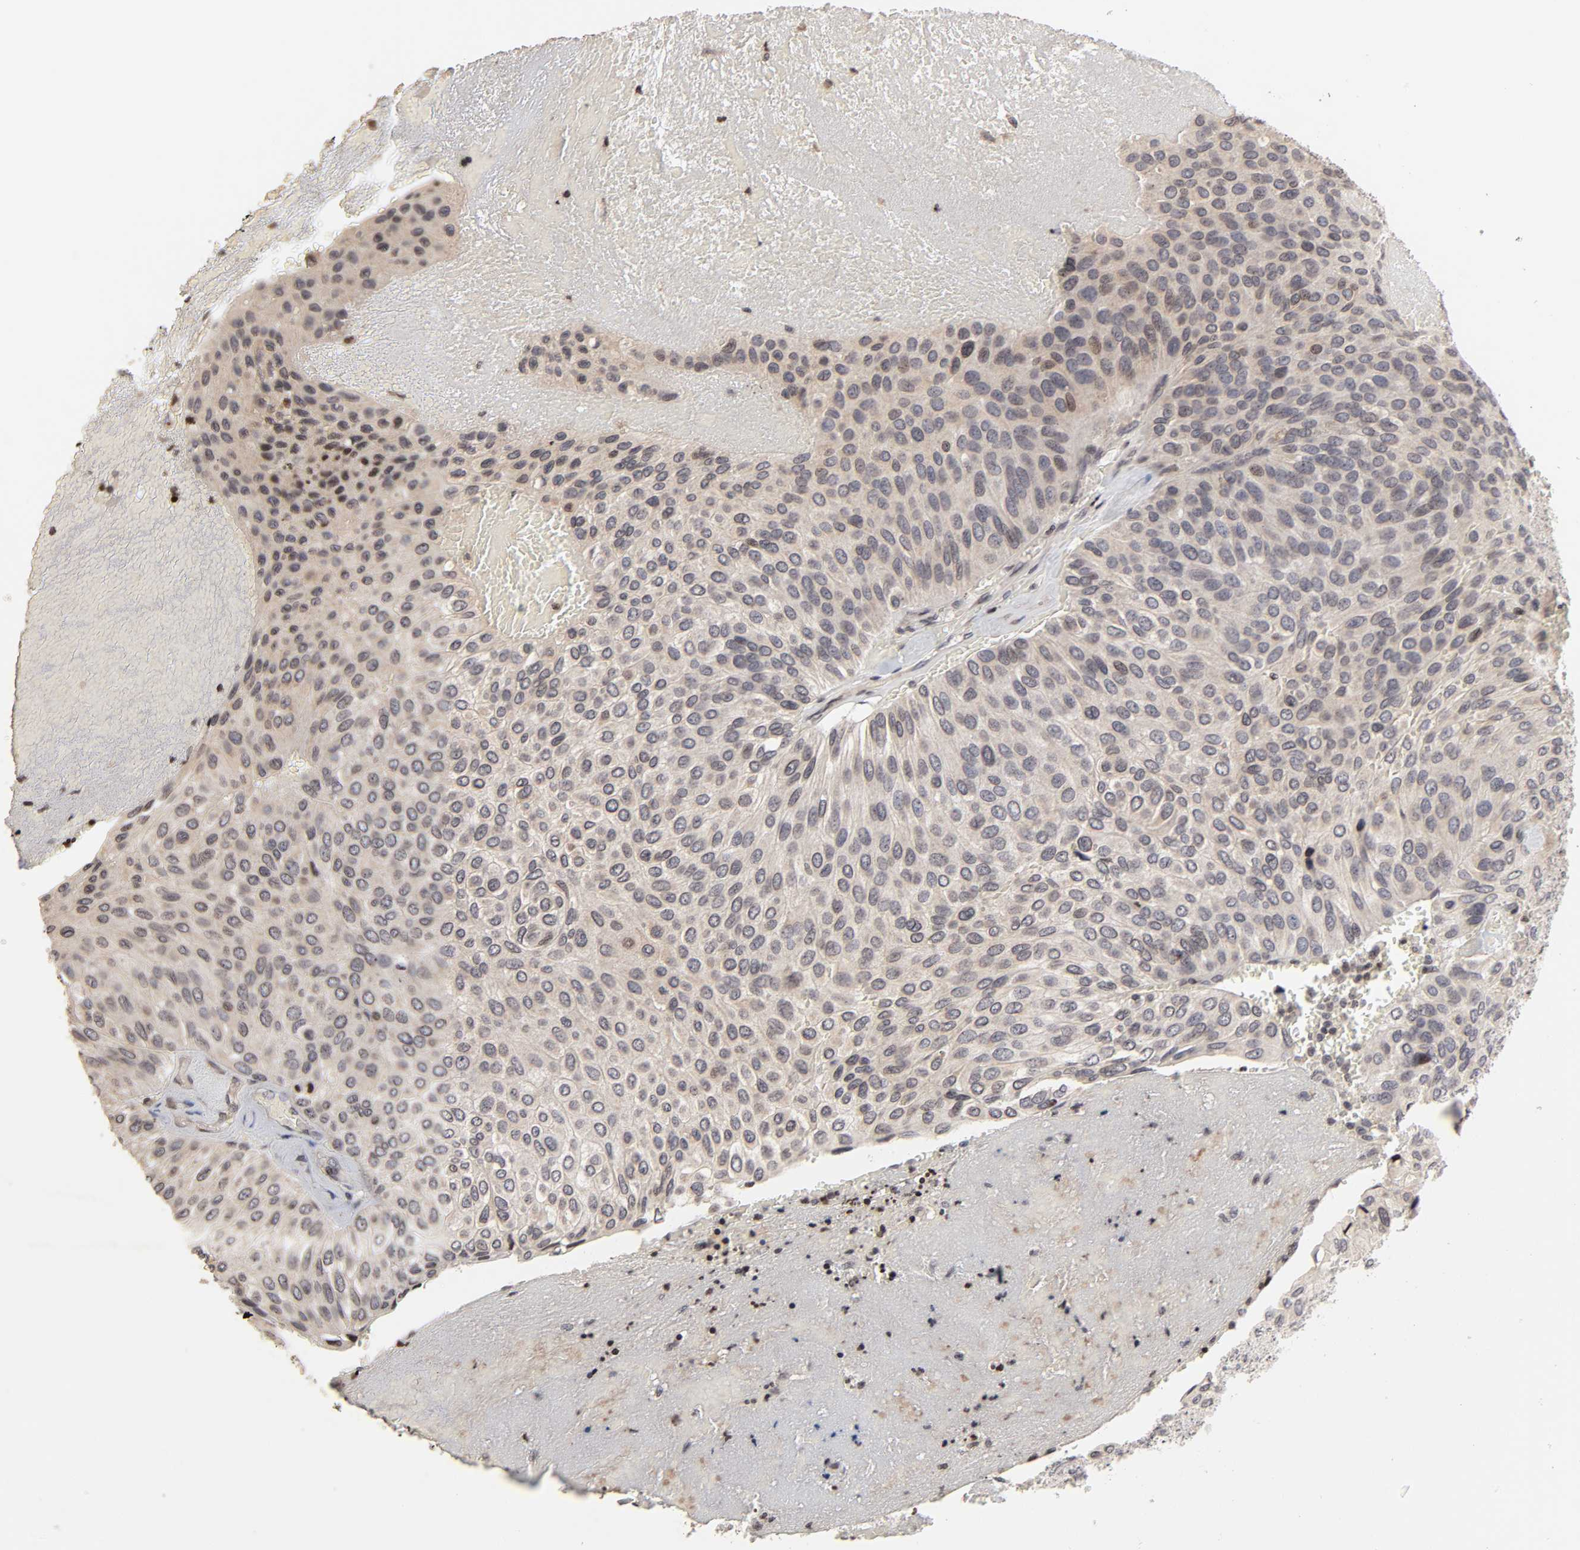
{"staining": {"intensity": "negative", "quantity": "none", "location": "none"}, "tissue": "urothelial cancer", "cell_type": "Tumor cells", "image_type": "cancer", "snomed": [{"axis": "morphology", "description": "Urothelial carcinoma, High grade"}, {"axis": "topography", "description": "Urinary bladder"}], "caption": "This photomicrograph is of urothelial cancer stained with IHC to label a protein in brown with the nuclei are counter-stained blue. There is no staining in tumor cells. The staining was performed using DAB to visualize the protein expression in brown, while the nuclei were stained in blue with hematoxylin (Magnification: 20x).", "gene": "ZNF473", "patient": {"sex": "male", "age": 66}}